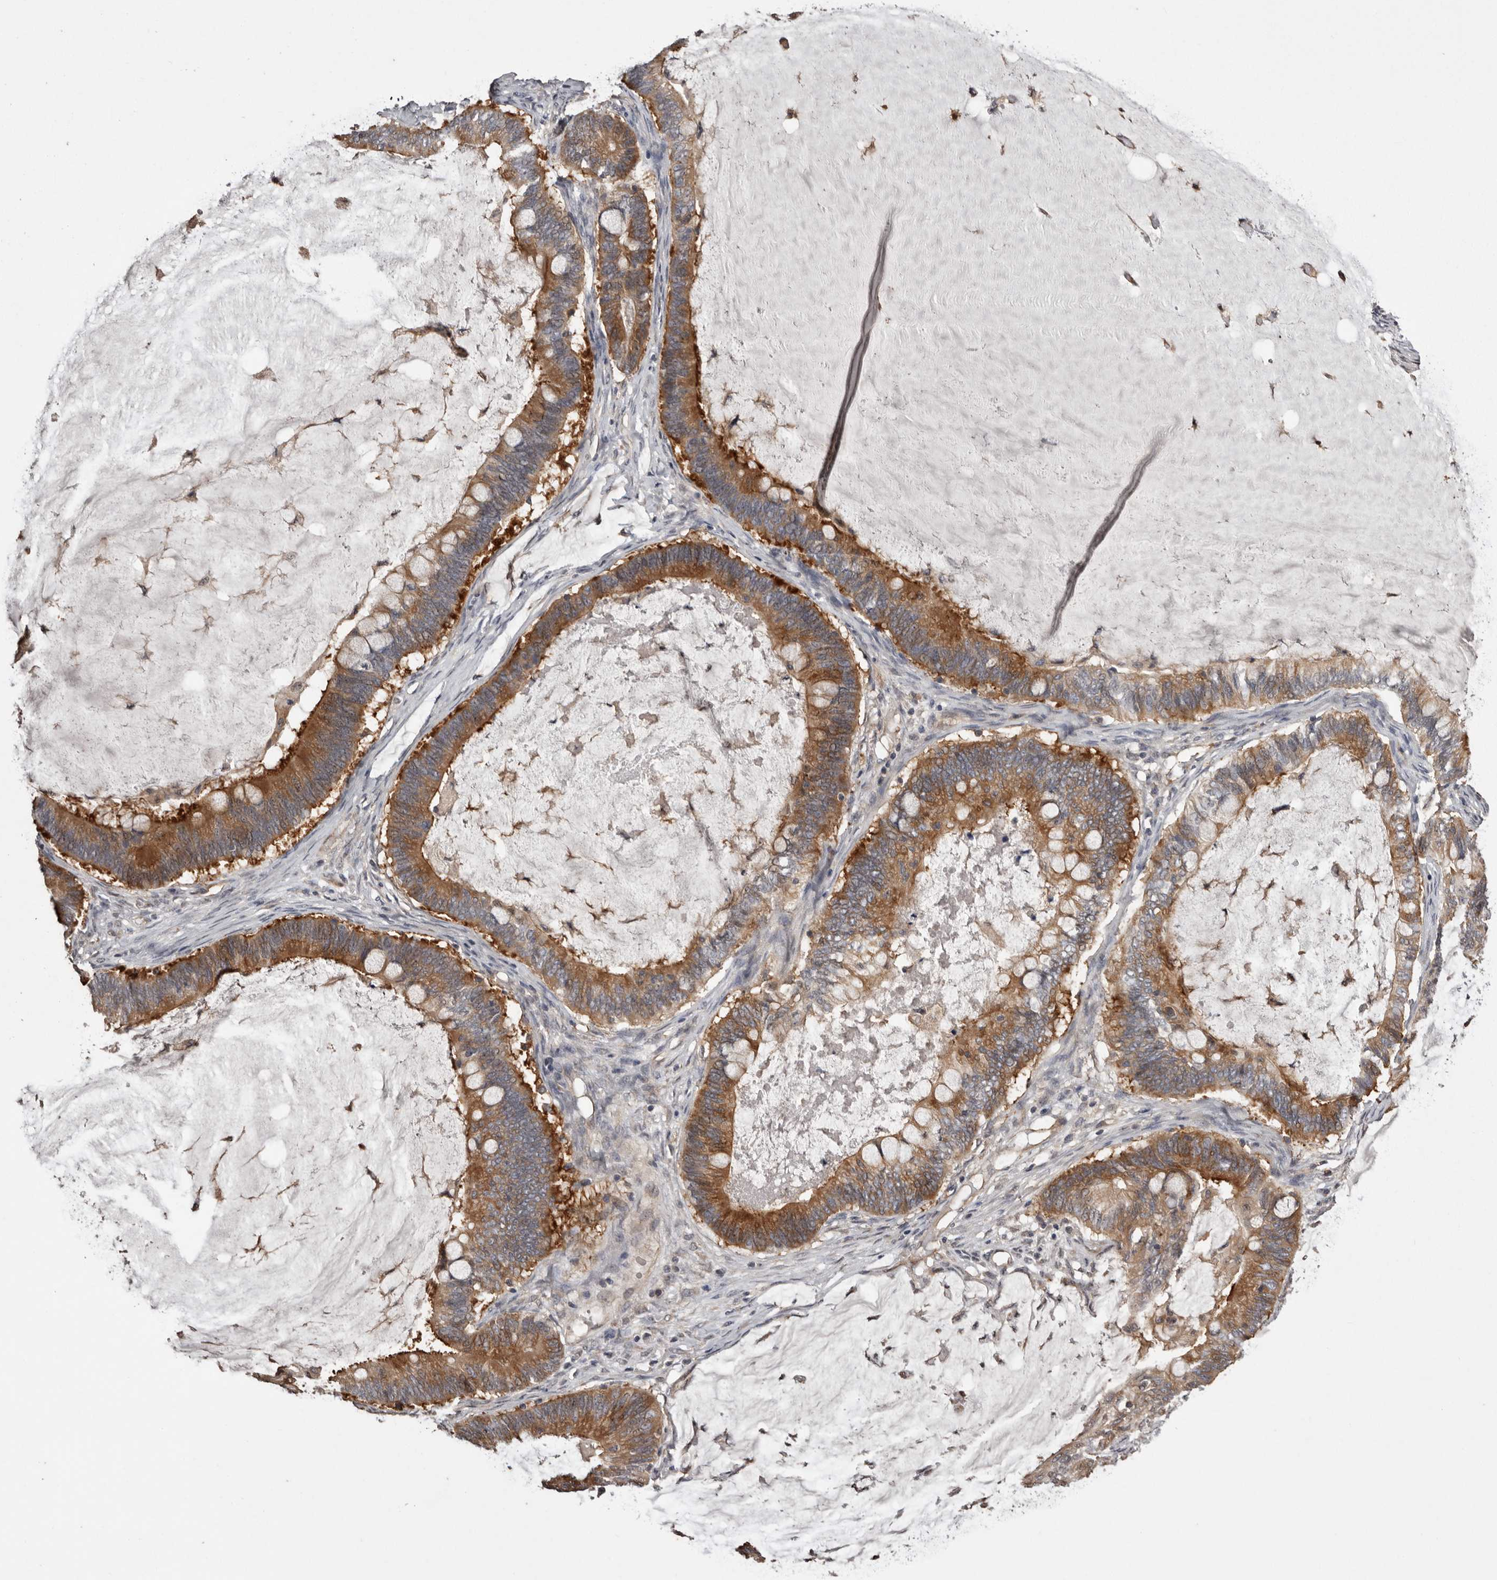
{"staining": {"intensity": "moderate", "quantity": ">75%", "location": "cytoplasmic/membranous"}, "tissue": "ovarian cancer", "cell_type": "Tumor cells", "image_type": "cancer", "snomed": [{"axis": "morphology", "description": "Cystadenocarcinoma, mucinous, NOS"}, {"axis": "topography", "description": "Ovary"}], "caption": "Tumor cells exhibit medium levels of moderate cytoplasmic/membranous positivity in about >75% of cells in human ovarian cancer.", "gene": "DARS1", "patient": {"sex": "female", "age": 61}}